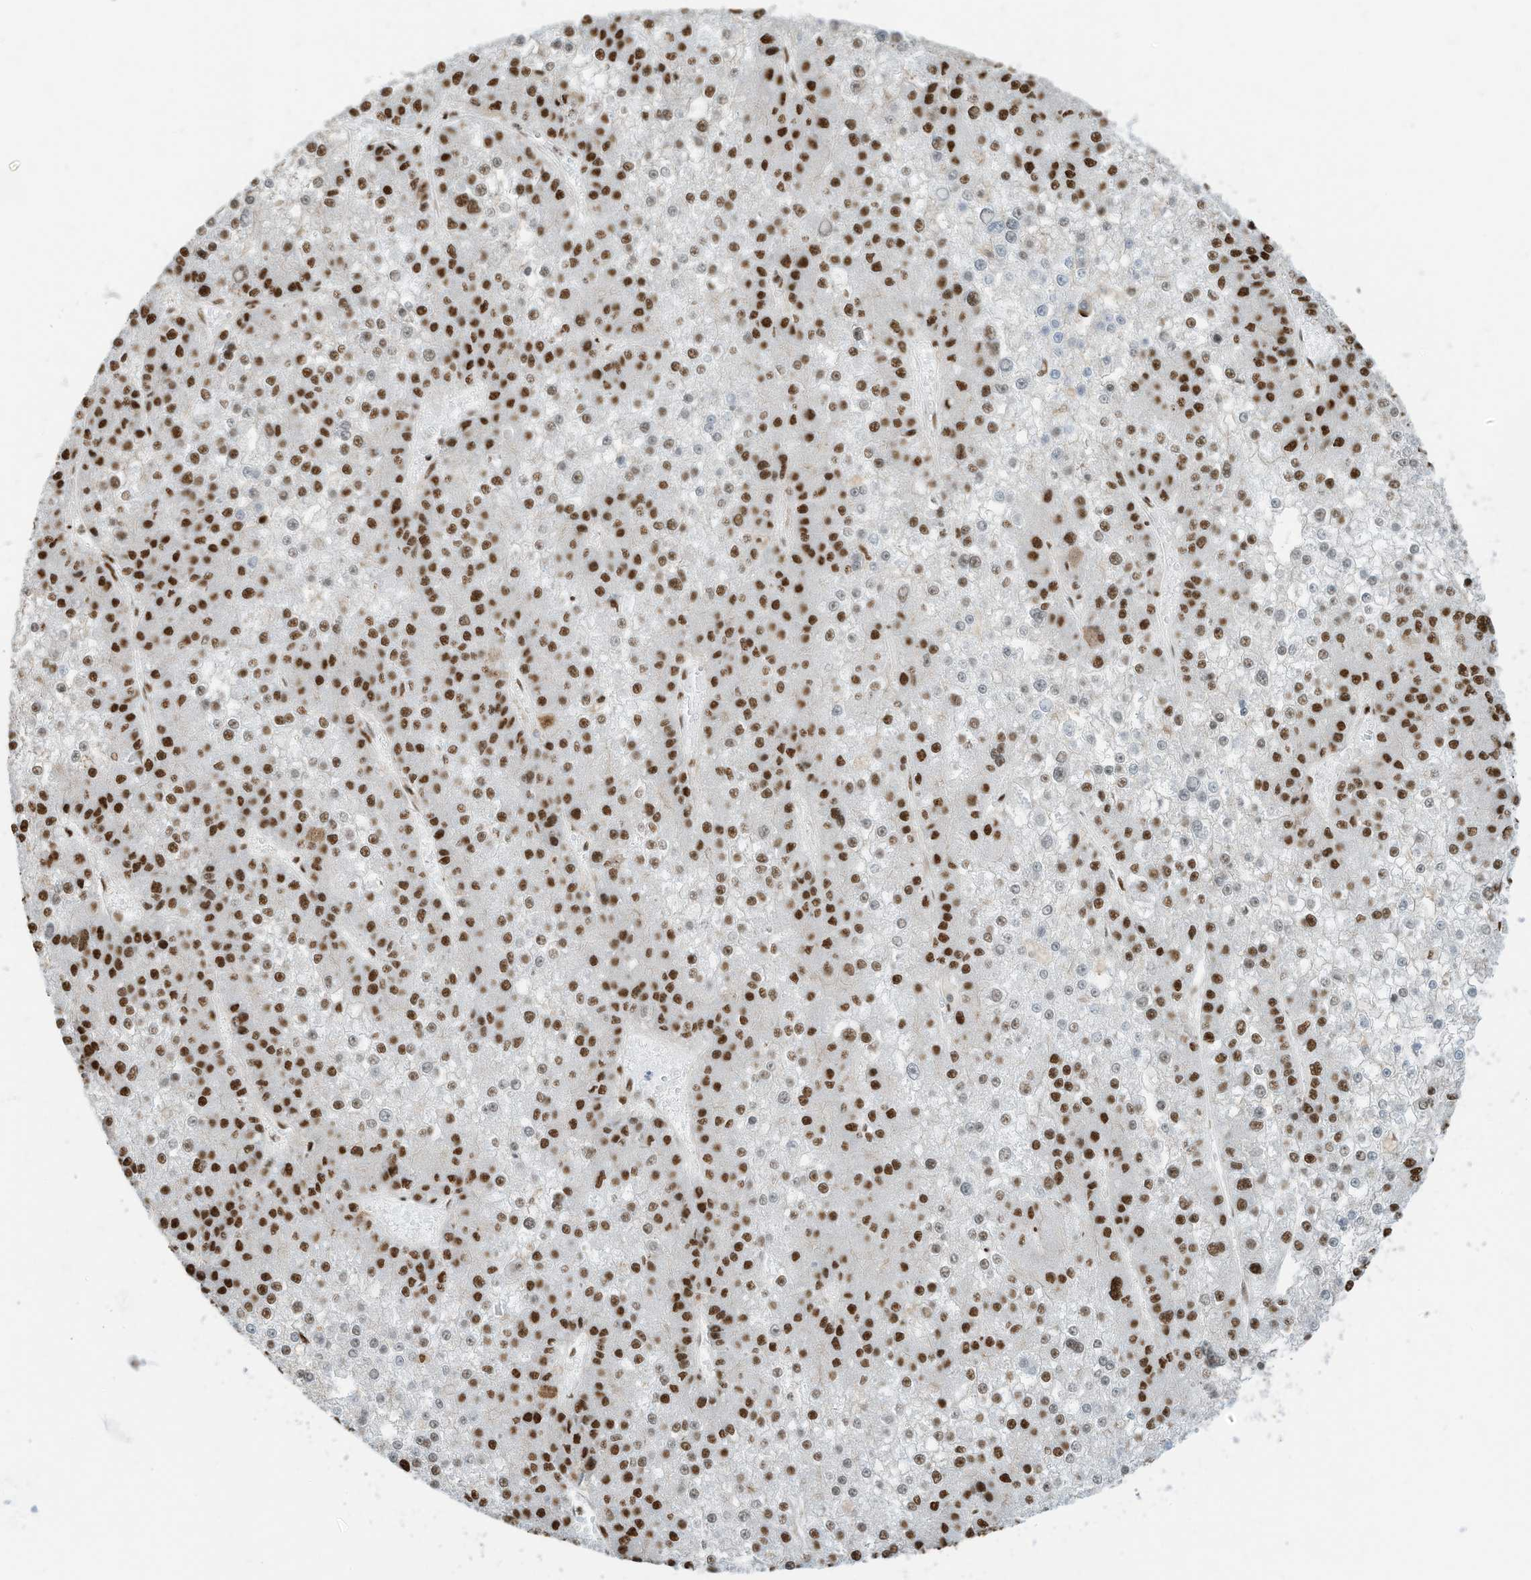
{"staining": {"intensity": "strong", "quantity": ">75%", "location": "nuclear"}, "tissue": "liver cancer", "cell_type": "Tumor cells", "image_type": "cancer", "snomed": [{"axis": "morphology", "description": "Carcinoma, Hepatocellular, NOS"}, {"axis": "topography", "description": "Liver"}], "caption": "A histopathology image of hepatocellular carcinoma (liver) stained for a protein demonstrates strong nuclear brown staining in tumor cells.", "gene": "SAMD15", "patient": {"sex": "female", "age": 73}}